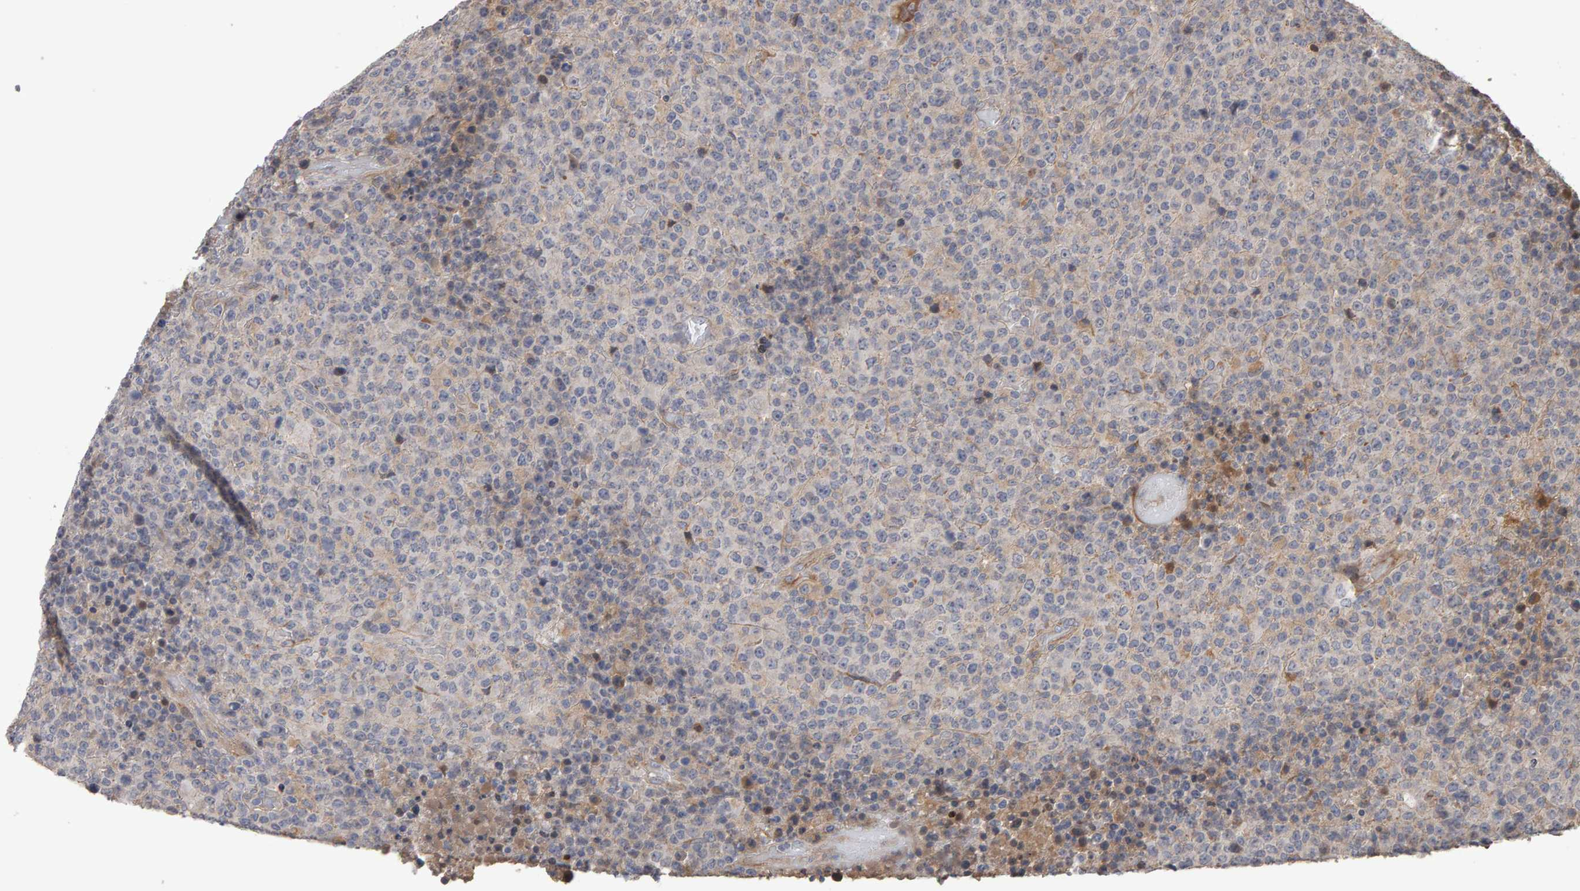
{"staining": {"intensity": "negative", "quantity": "none", "location": "none"}, "tissue": "lymphoma", "cell_type": "Tumor cells", "image_type": "cancer", "snomed": [{"axis": "morphology", "description": "Malignant lymphoma, non-Hodgkin's type, High grade"}, {"axis": "topography", "description": "Lymph node"}], "caption": "A high-resolution histopathology image shows immunohistochemistry staining of malignant lymphoma, non-Hodgkin's type (high-grade), which displays no significant positivity in tumor cells. Brightfield microscopy of immunohistochemistry stained with DAB (brown) and hematoxylin (blue), captured at high magnification.", "gene": "COASY", "patient": {"sex": "male", "age": 13}}